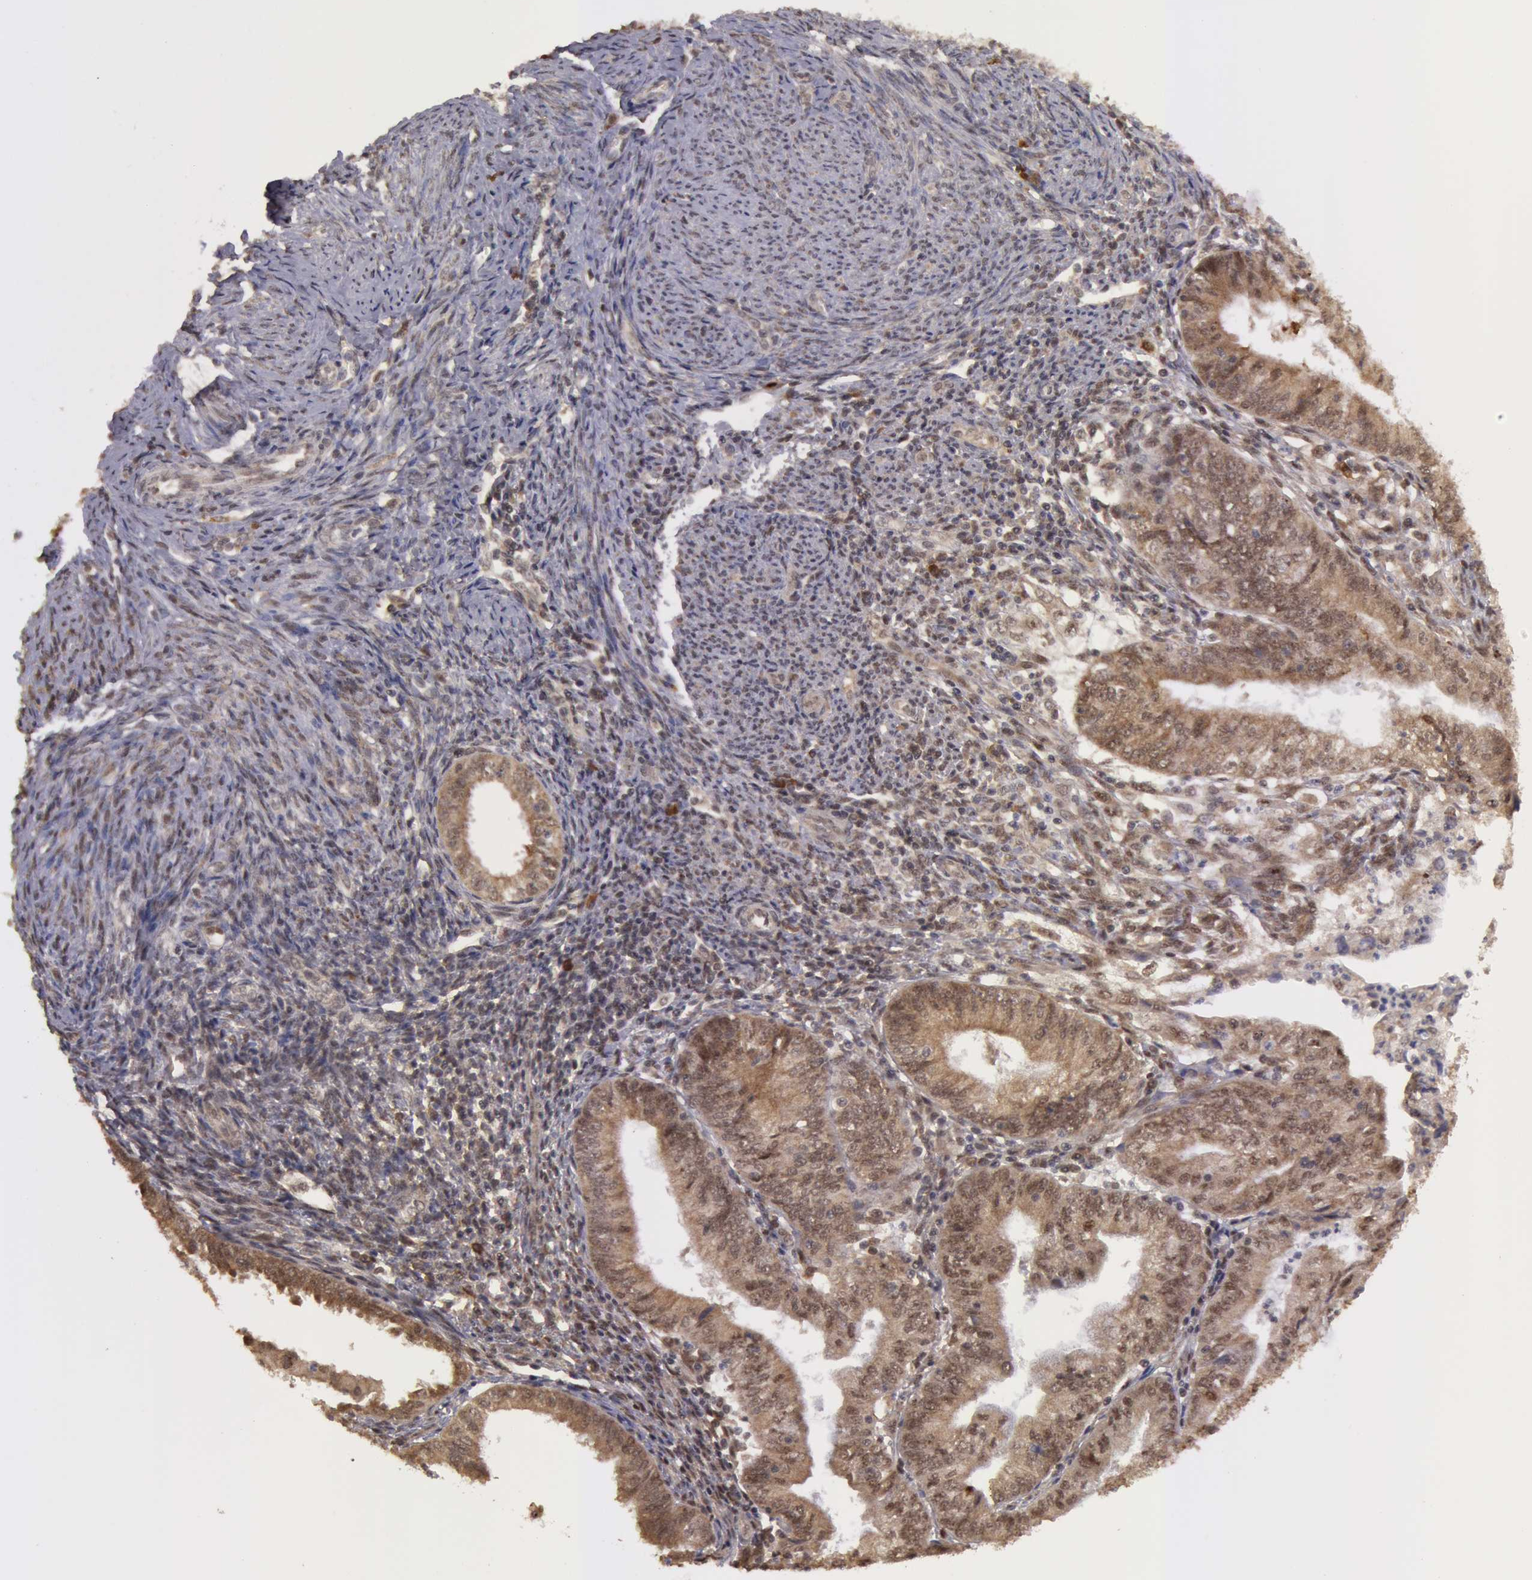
{"staining": {"intensity": "moderate", "quantity": ">75%", "location": "cytoplasmic/membranous"}, "tissue": "endometrial cancer", "cell_type": "Tumor cells", "image_type": "cancer", "snomed": [{"axis": "morphology", "description": "Adenocarcinoma, NOS"}, {"axis": "topography", "description": "Endometrium"}], "caption": "Immunohistochemistry (IHC) (DAB) staining of endometrial cancer (adenocarcinoma) exhibits moderate cytoplasmic/membranous protein expression in about >75% of tumor cells. Ihc stains the protein of interest in brown and the nuclei are stained blue.", "gene": "GLIS1", "patient": {"sex": "female", "age": 55}}